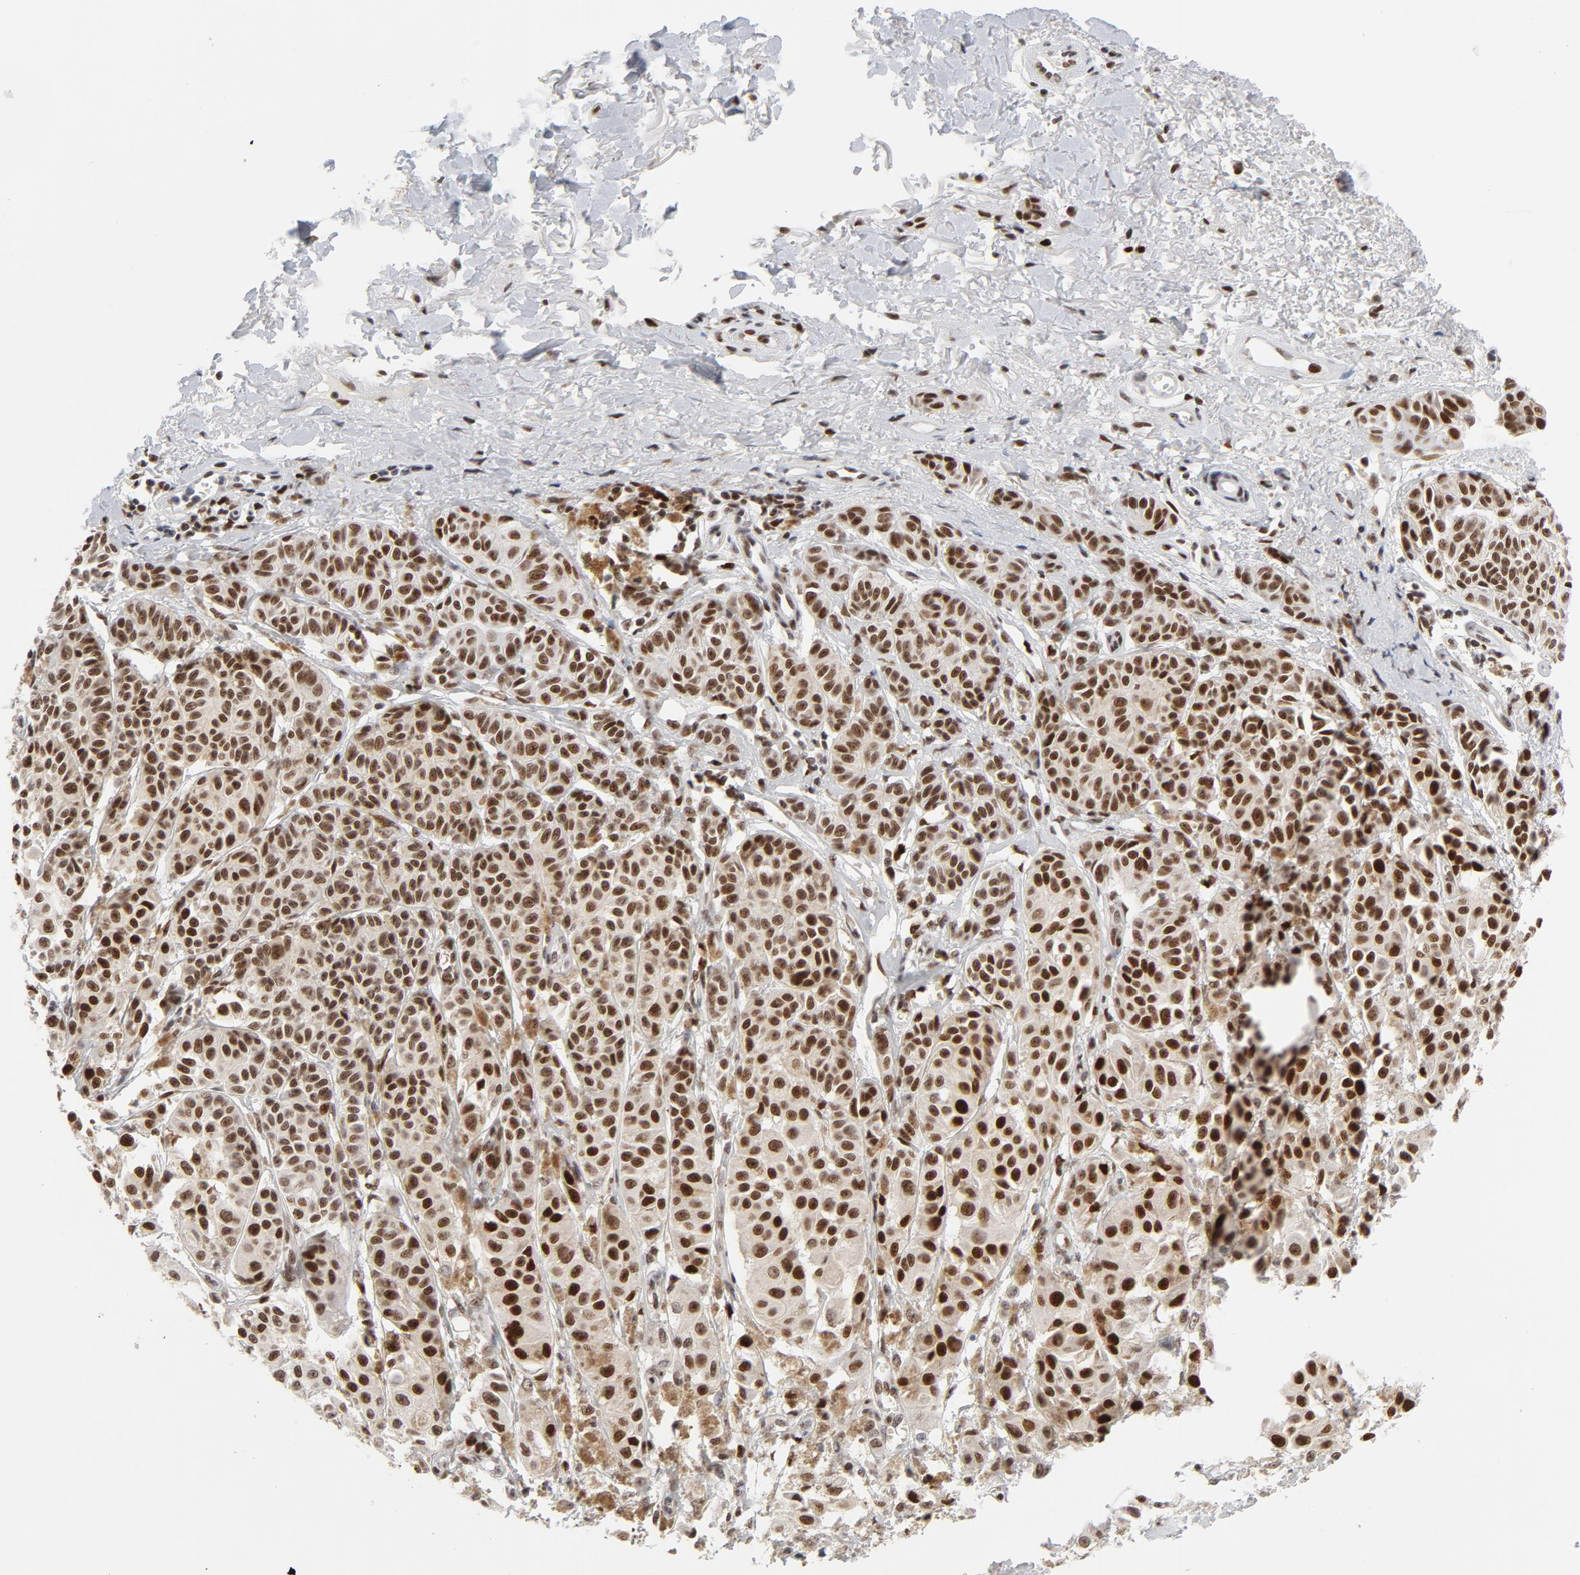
{"staining": {"intensity": "moderate", "quantity": ">75%", "location": "nuclear"}, "tissue": "melanoma", "cell_type": "Tumor cells", "image_type": "cancer", "snomed": [{"axis": "morphology", "description": "Malignant melanoma, NOS"}, {"axis": "topography", "description": "Skin"}], "caption": "High-power microscopy captured an immunohistochemistry (IHC) photomicrograph of malignant melanoma, revealing moderate nuclear staining in approximately >75% of tumor cells. Using DAB (3,3'-diaminobenzidine) (brown) and hematoxylin (blue) stains, captured at high magnification using brightfield microscopy.", "gene": "RFC4", "patient": {"sex": "male", "age": 76}}